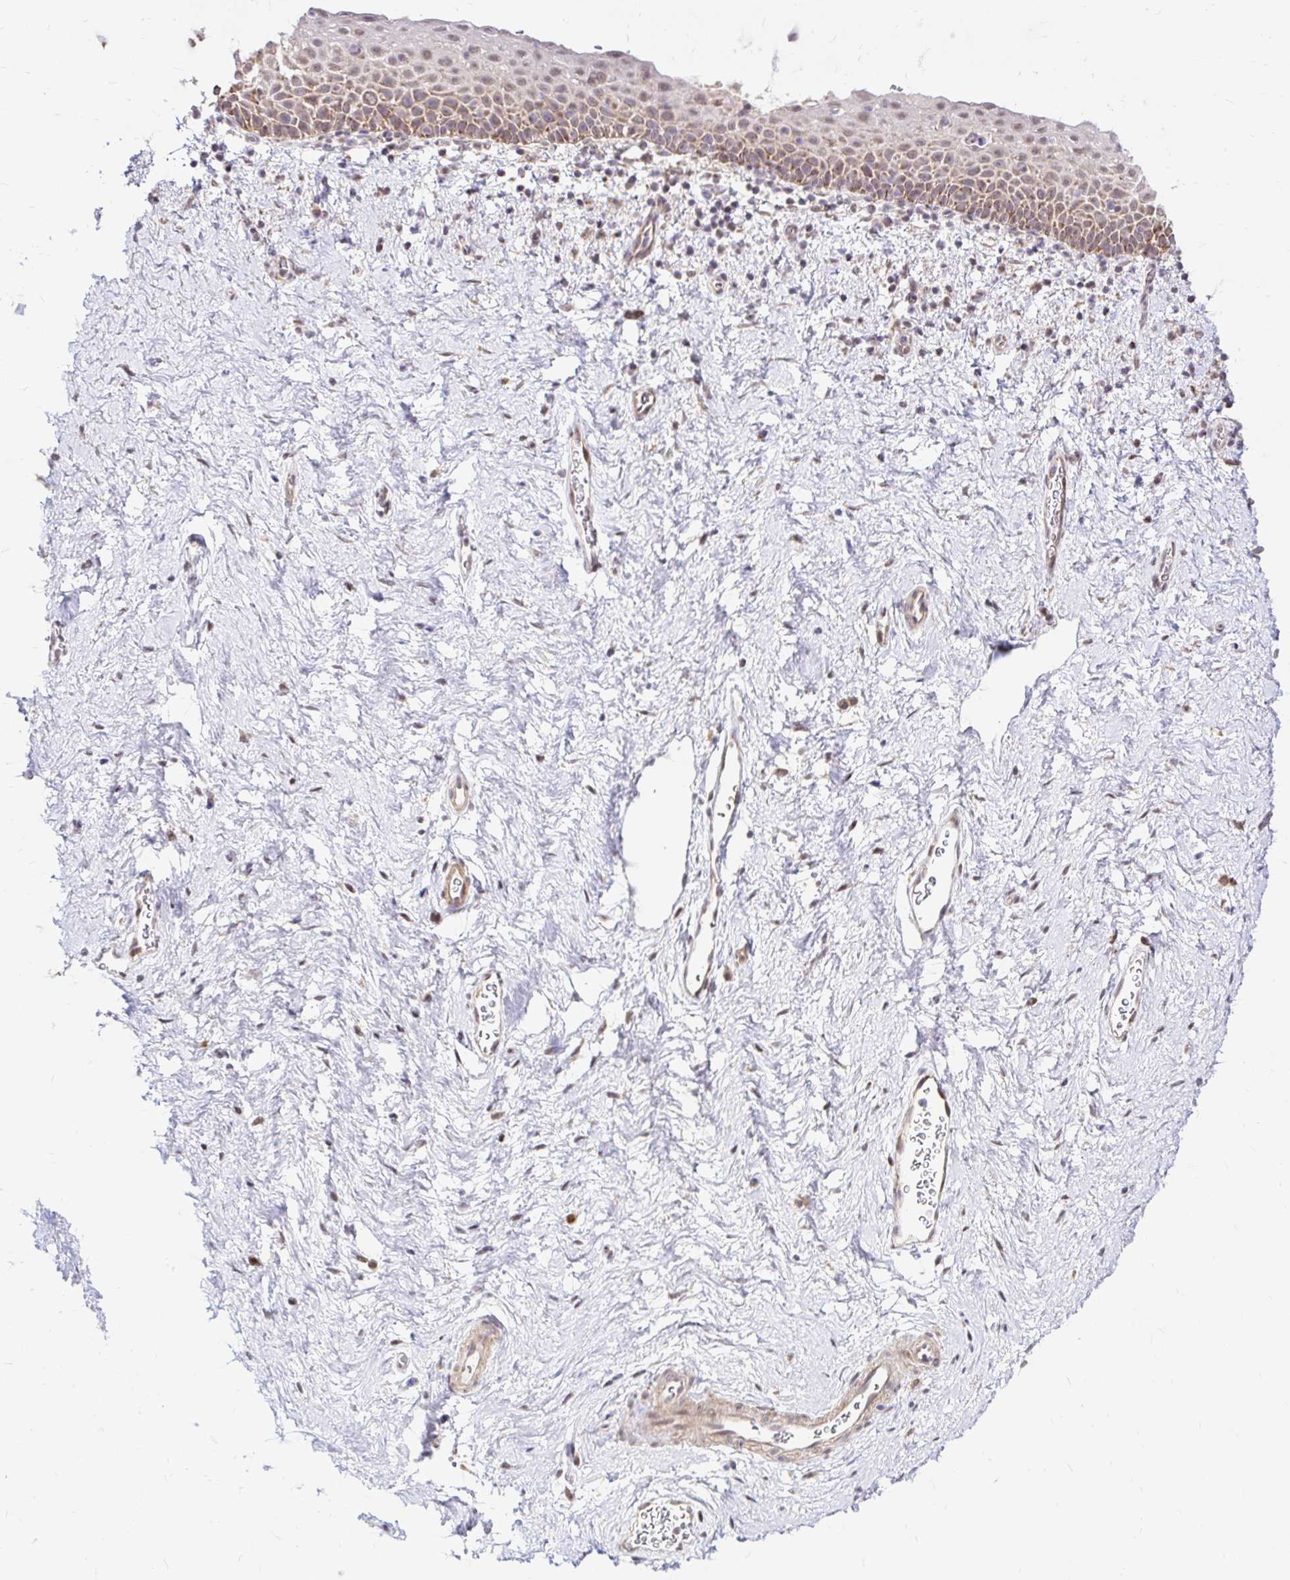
{"staining": {"intensity": "moderate", "quantity": "25%-75%", "location": "cytoplasmic/membranous"}, "tissue": "vagina", "cell_type": "Squamous epithelial cells", "image_type": "normal", "snomed": [{"axis": "morphology", "description": "Normal tissue, NOS"}, {"axis": "topography", "description": "Vagina"}], "caption": "Squamous epithelial cells display moderate cytoplasmic/membranous expression in about 25%-75% of cells in normal vagina.", "gene": "TIMM50", "patient": {"sex": "female", "age": 61}}